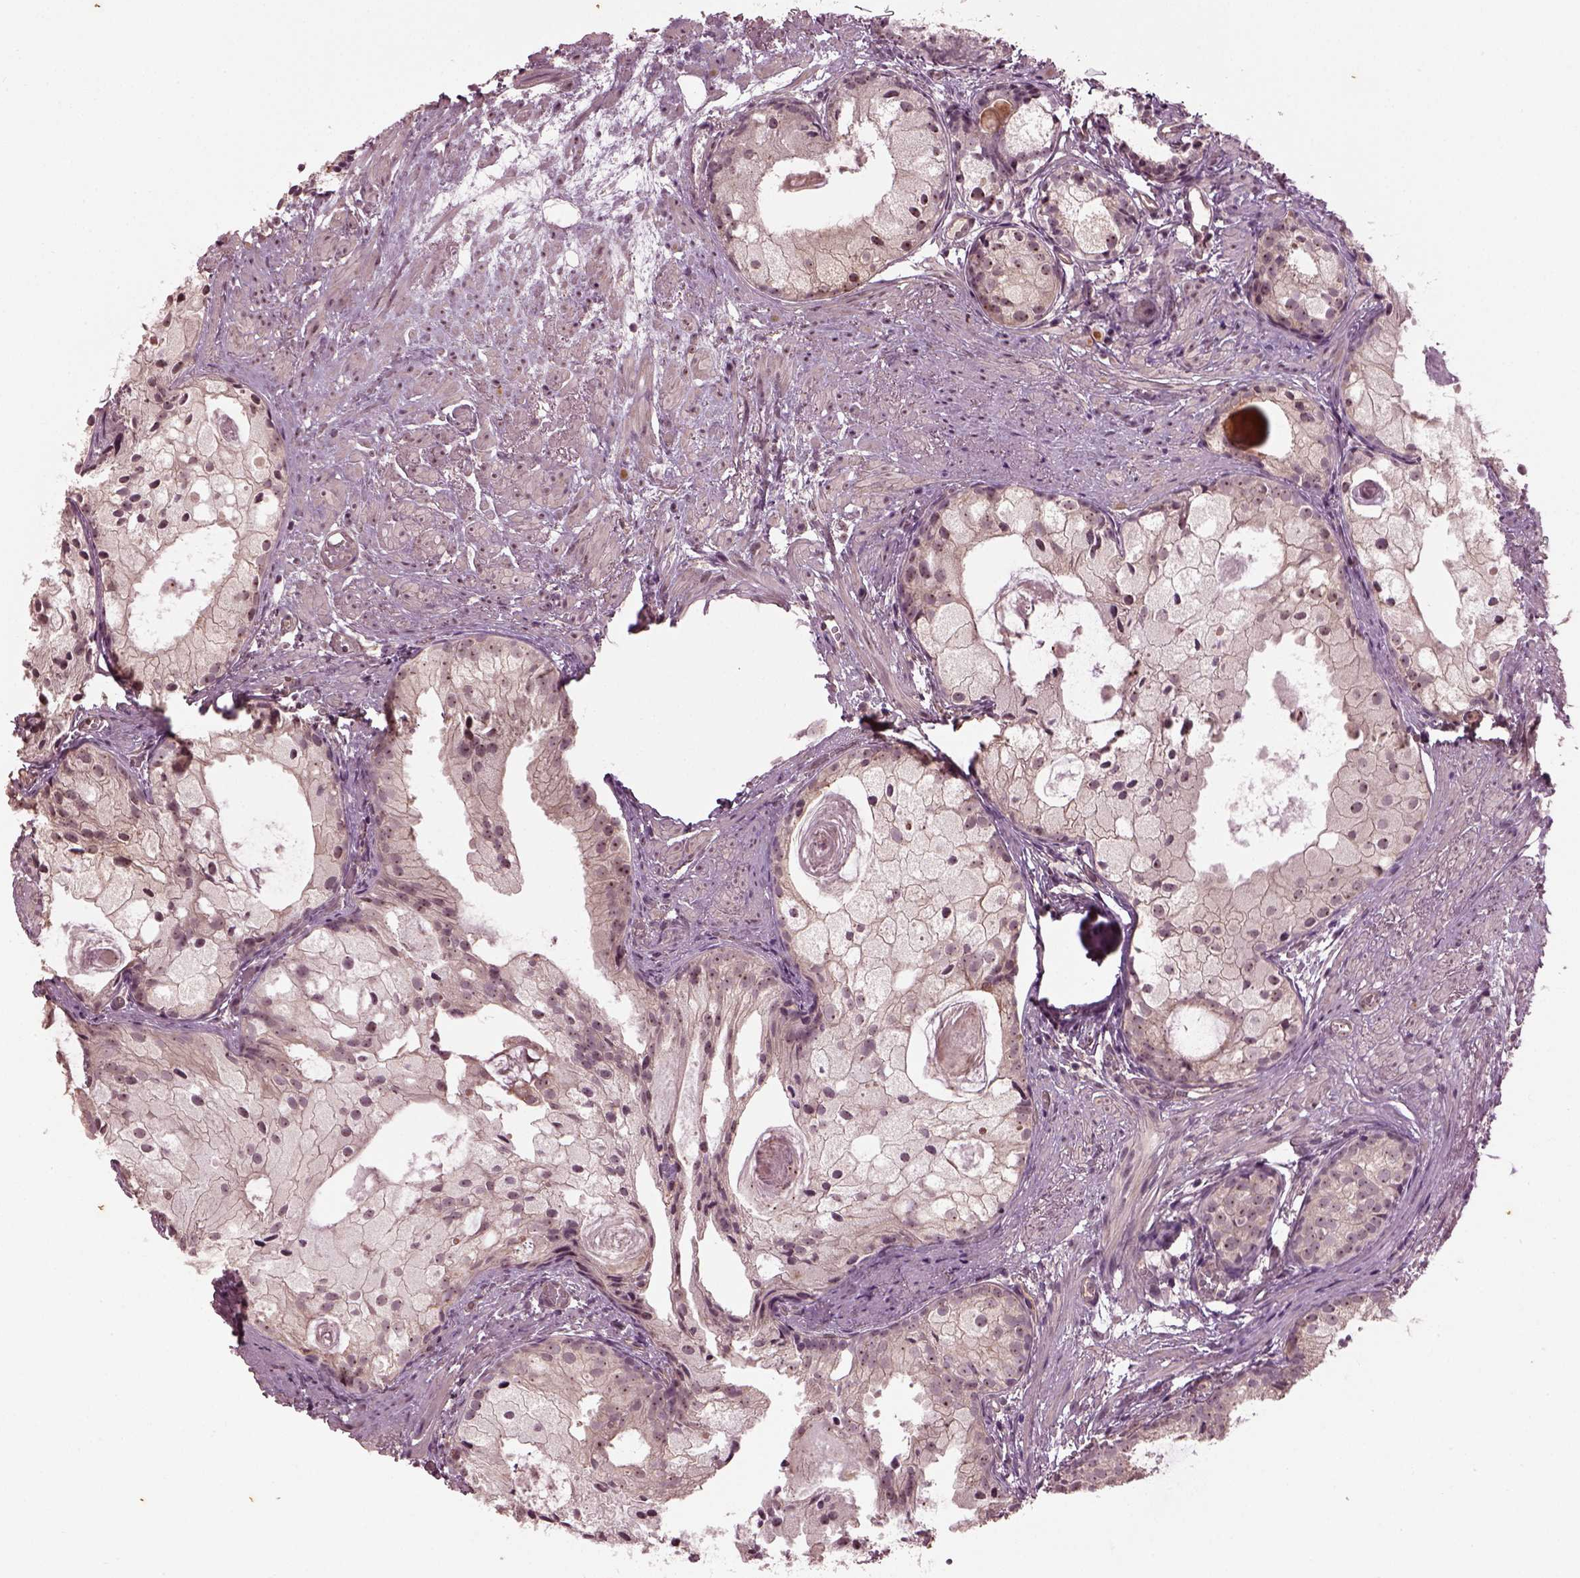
{"staining": {"intensity": "moderate", "quantity": "25%-75%", "location": "nuclear"}, "tissue": "prostate cancer", "cell_type": "Tumor cells", "image_type": "cancer", "snomed": [{"axis": "morphology", "description": "Adenocarcinoma, High grade"}, {"axis": "topography", "description": "Prostate"}], "caption": "The image displays immunohistochemical staining of prostate cancer (adenocarcinoma (high-grade)). There is moderate nuclear positivity is seen in about 25%-75% of tumor cells.", "gene": "GNRH1", "patient": {"sex": "male", "age": 85}}